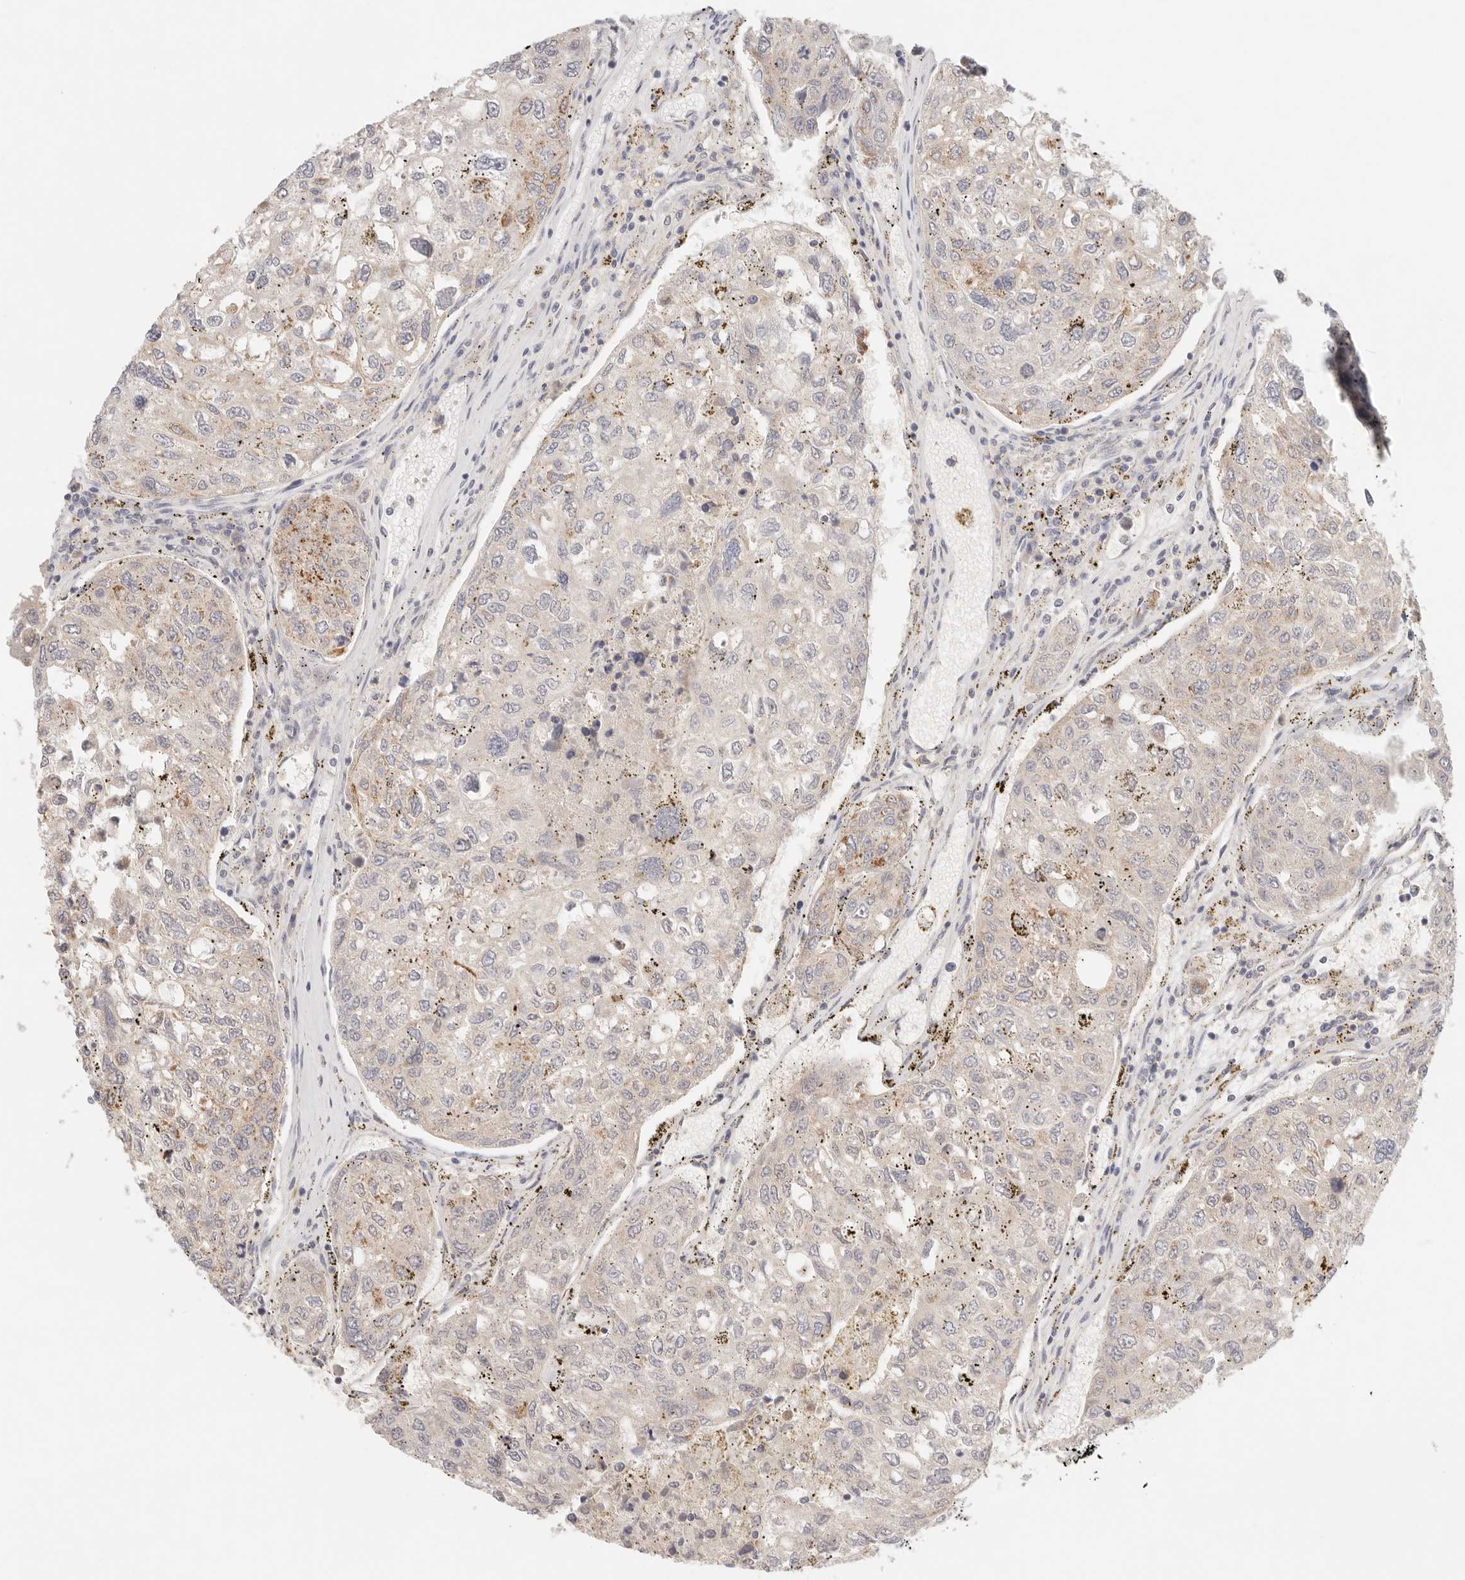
{"staining": {"intensity": "negative", "quantity": "none", "location": "none"}, "tissue": "urothelial cancer", "cell_type": "Tumor cells", "image_type": "cancer", "snomed": [{"axis": "morphology", "description": "Urothelial carcinoma, High grade"}, {"axis": "topography", "description": "Lymph node"}, {"axis": "topography", "description": "Urinary bladder"}], "caption": "Urothelial cancer was stained to show a protein in brown. There is no significant positivity in tumor cells. Nuclei are stained in blue.", "gene": "SPHK1", "patient": {"sex": "male", "age": 51}}